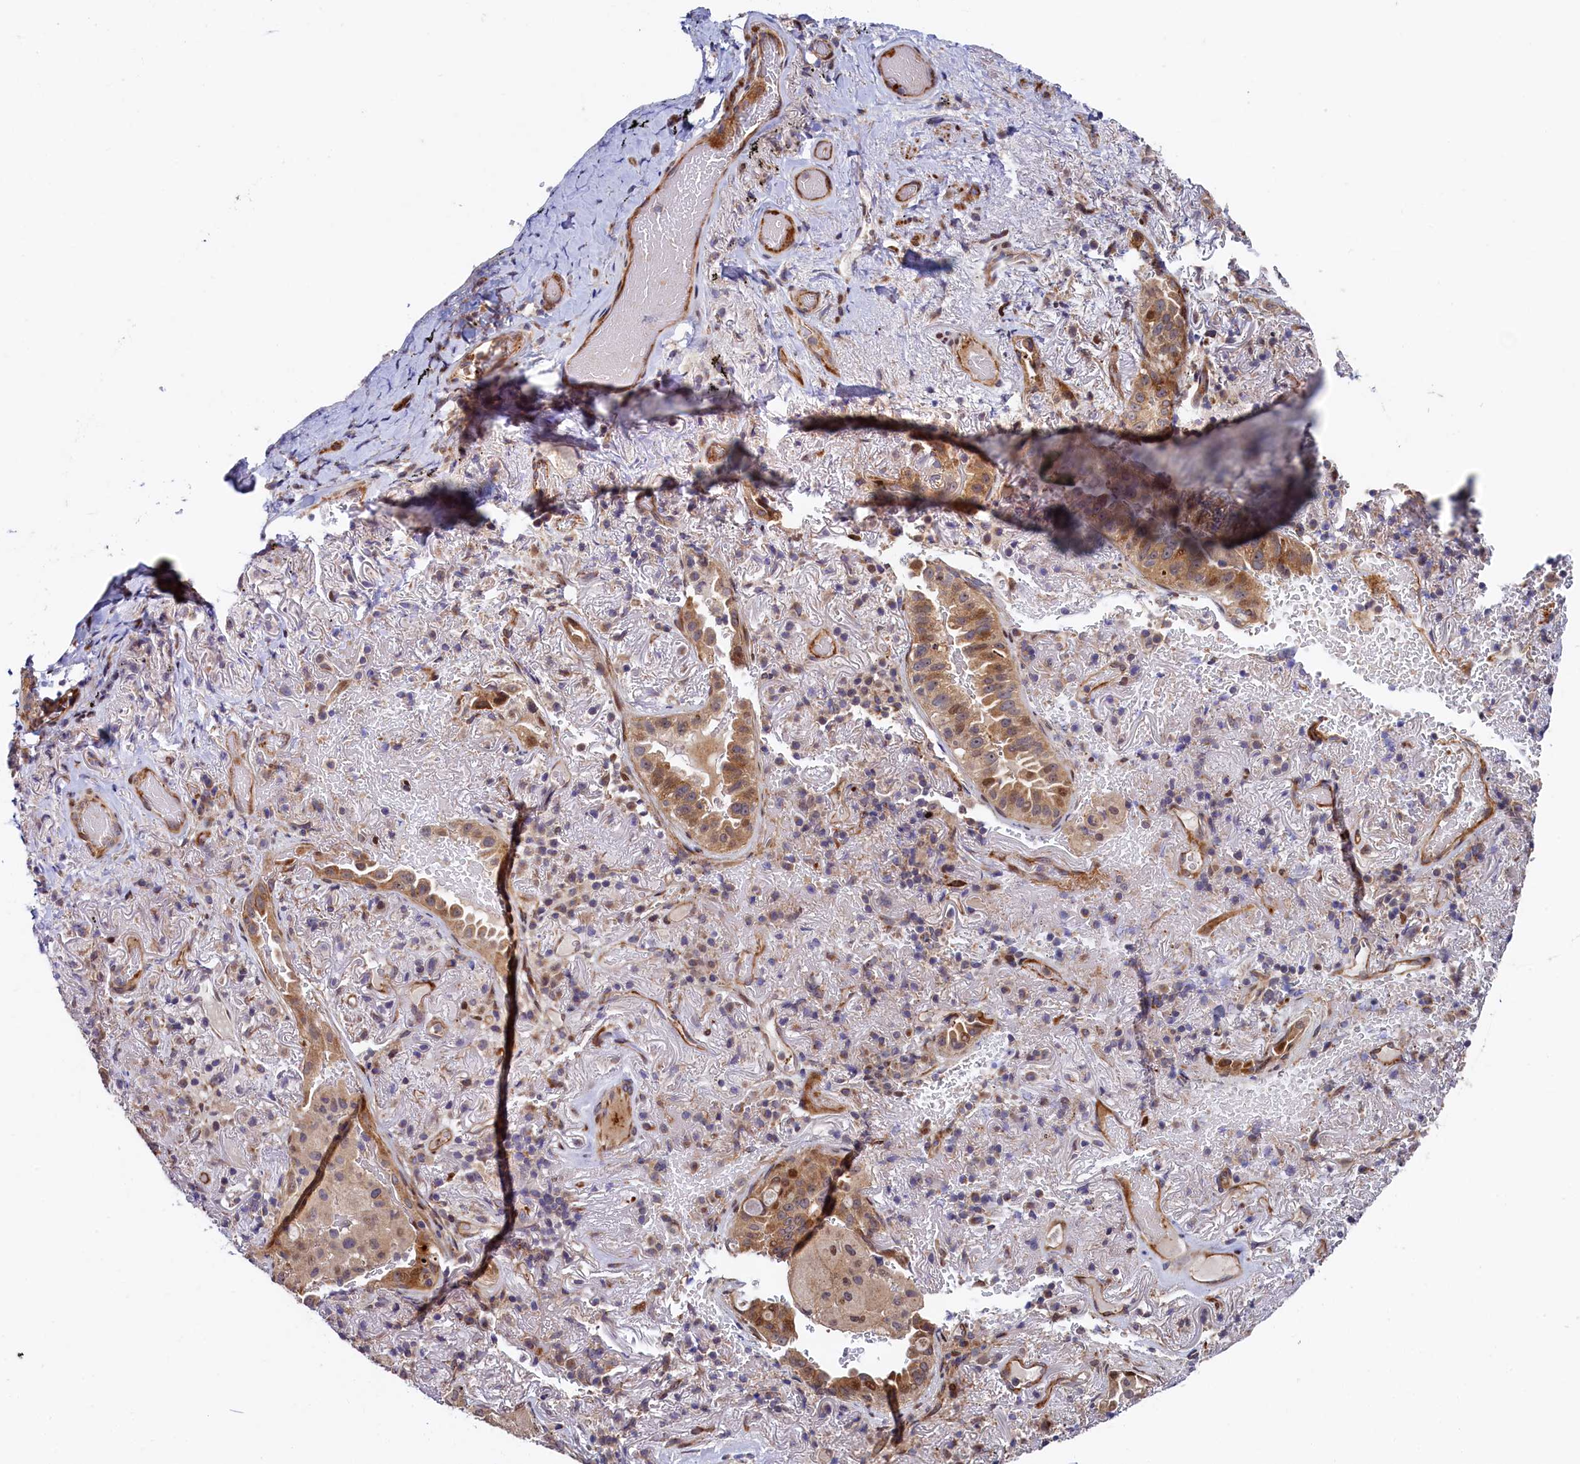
{"staining": {"intensity": "moderate", "quantity": ">75%", "location": "cytoplasmic/membranous"}, "tissue": "lung cancer", "cell_type": "Tumor cells", "image_type": "cancer", "snomed": [{"axis": "morphology", "description": "Adenocarcinoma, NOS"}, {"axis": "topography", "description": "Lung"}], "caption": "Tumor cells reveal medium levels of moderate cytoplasmic/membranous staining in approximately >75% of cells in human lung cancer (adenocarcinoma).", "gene": "PIK3C3", "patient": {"sex": "female", "age": 69}}